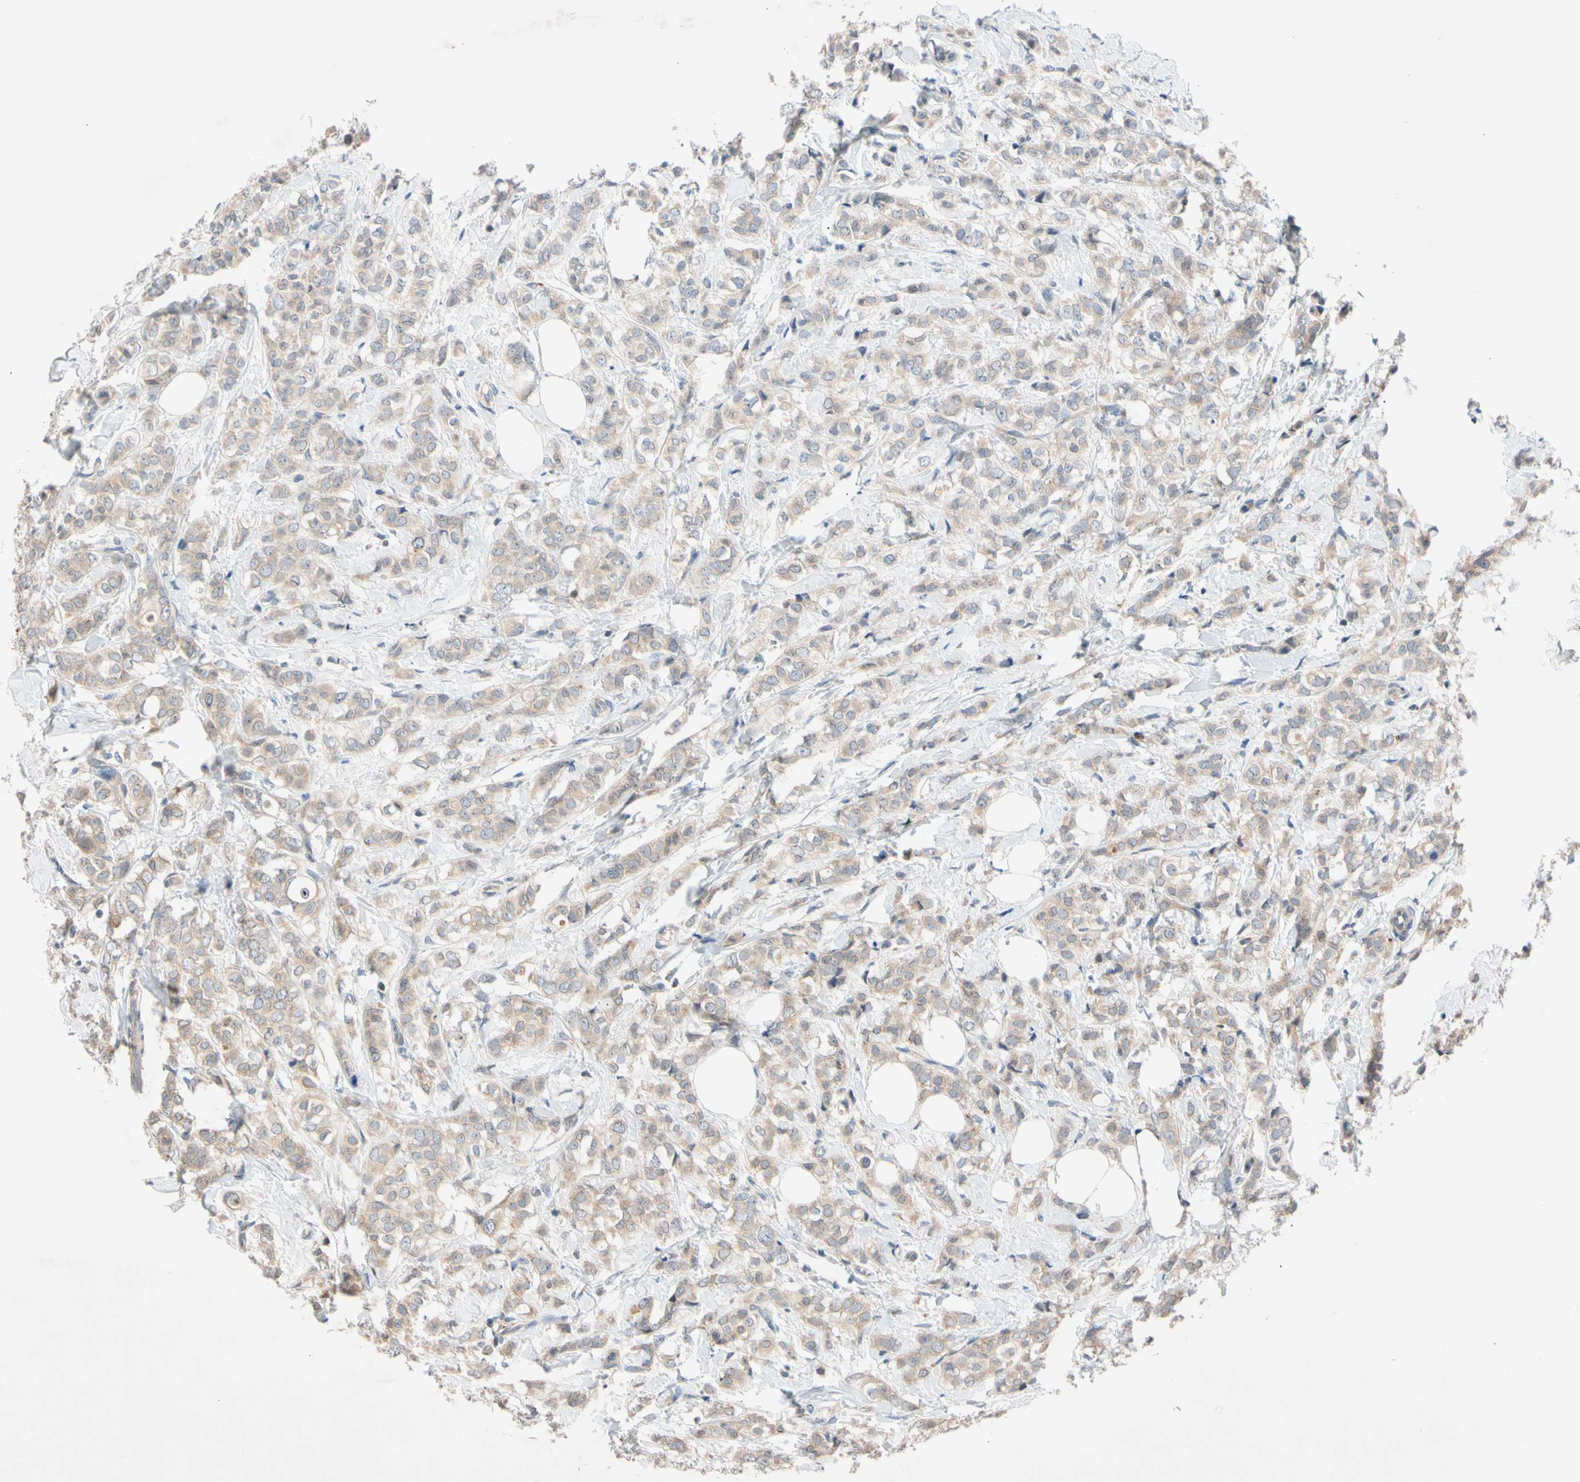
{"staining": {"intensity": "weak", "quantity": ">75%", "location": "cytoplasmic/membranous"}, "tissue": "breast cancer", "cell_type": "Tumor cells", "image_type": "cancer", "snomed": [{"axis": "morphology", "description": "Lobular carcinoma"}, {"axis": "topography", "description": "Breast"}], "caption": "Breast cancer stained with DAB (3,3'-diaminobenzidine) IHC demonstrates low levels of weak cytoplasmic/membranous positivity in about >75% of tumor cells. The protein is shown in brown color, while the nuclei are stained blue.", "gene": "CNST", "patient": {"sex": "female", "age": 60}}